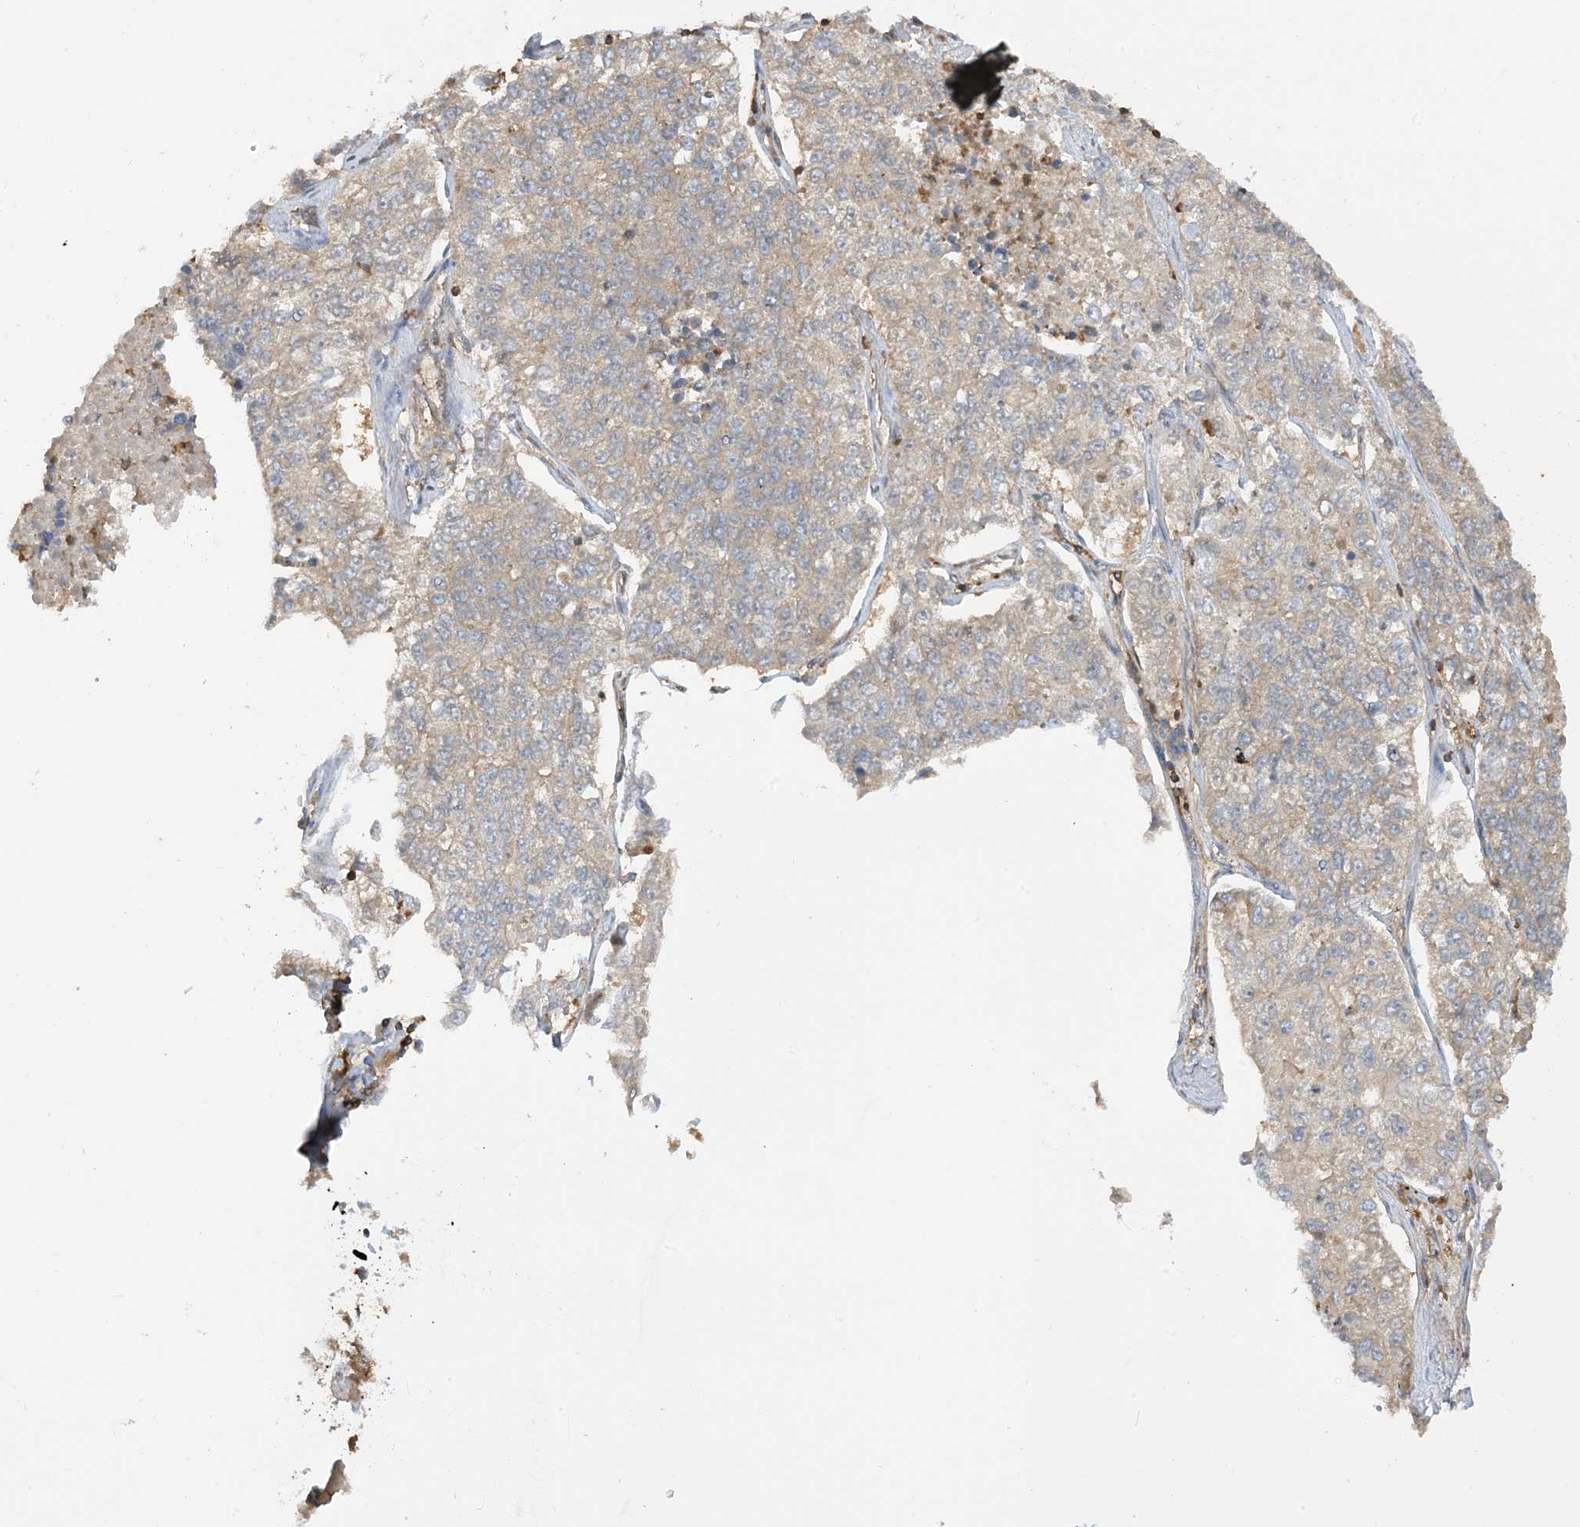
{"staining": {"intensity": "weak", "quantity": "<25%", "location": "cytoplasmic/membranous"}, "tissue": "lung cancer", "cell_type": "Tumor cells", "image_type": "cancer", "snomed": [{"axis": "morphology", "description": "Adenocarcinoma, NOS"}, {"axis": "topography", "description": "Lung"}], "caption": "Tumor cells show no significant protein positivity in lung cancer.", "gene": "CAPZB", "patient": {"sex": "male", "age": 49}}